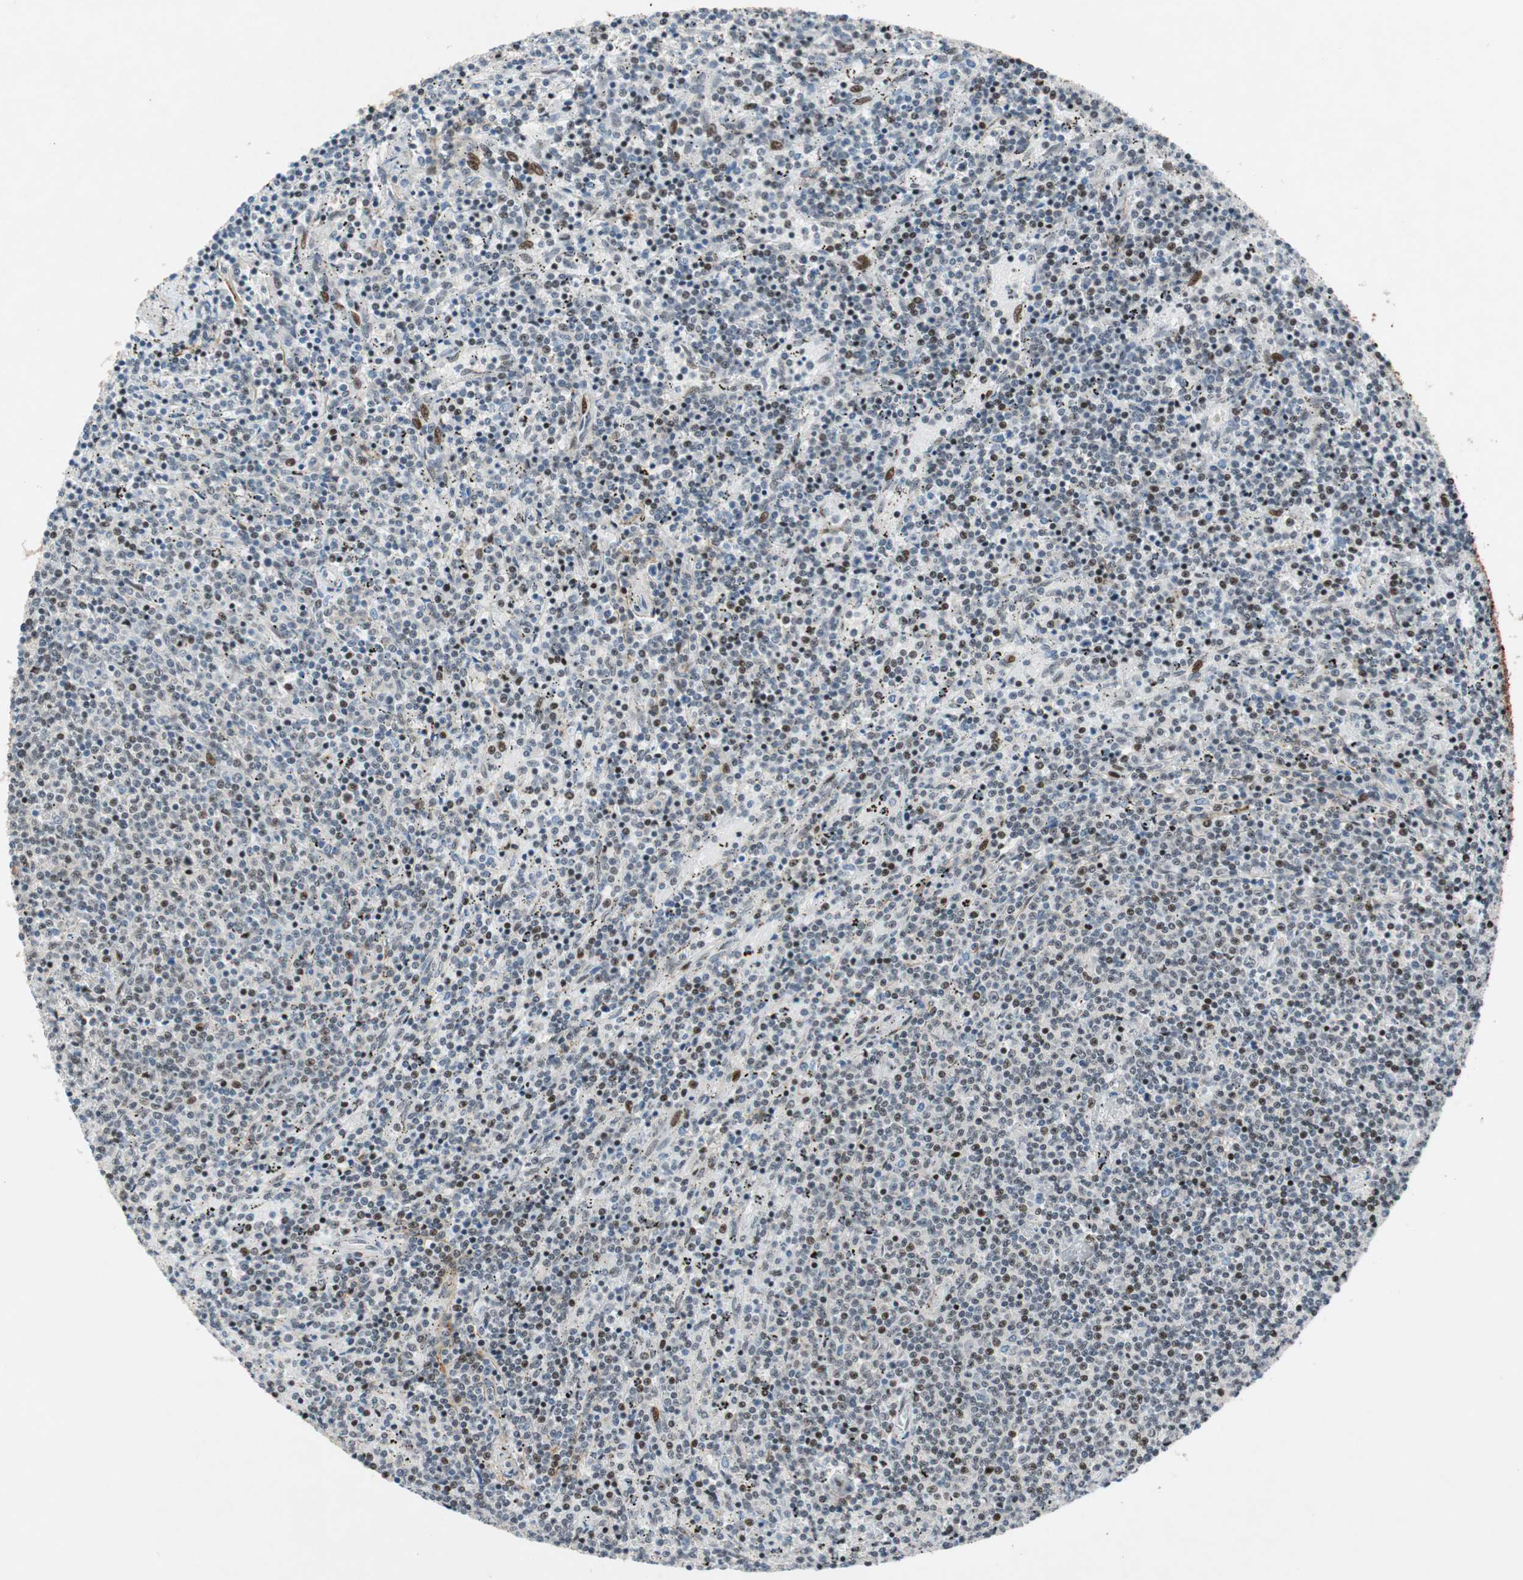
{"staining": {"intensity": "moderate", "quantity": "<25%", "location": "nuclear"}, "tissue": "lymphoma", "cell_type": "Tumor cells", "image_type": "cancer", "snomed": [{"axis": "morphology", "description": "Malignant lymphoma, non-Hodgkin's type, Low grade"}, {"axis": "topography", "description": "Spleen"}], "caption": "Immunohistochemistry image of neoplastic tissue: human lymphoma stained using IHC exhibits low levels of moderate protein expression localized specifically in the nuclear of tumor cells, appearing as a nuclear brown color.", "gene": "FBXO44", "patient": {"sex": "female", "age": 50}}